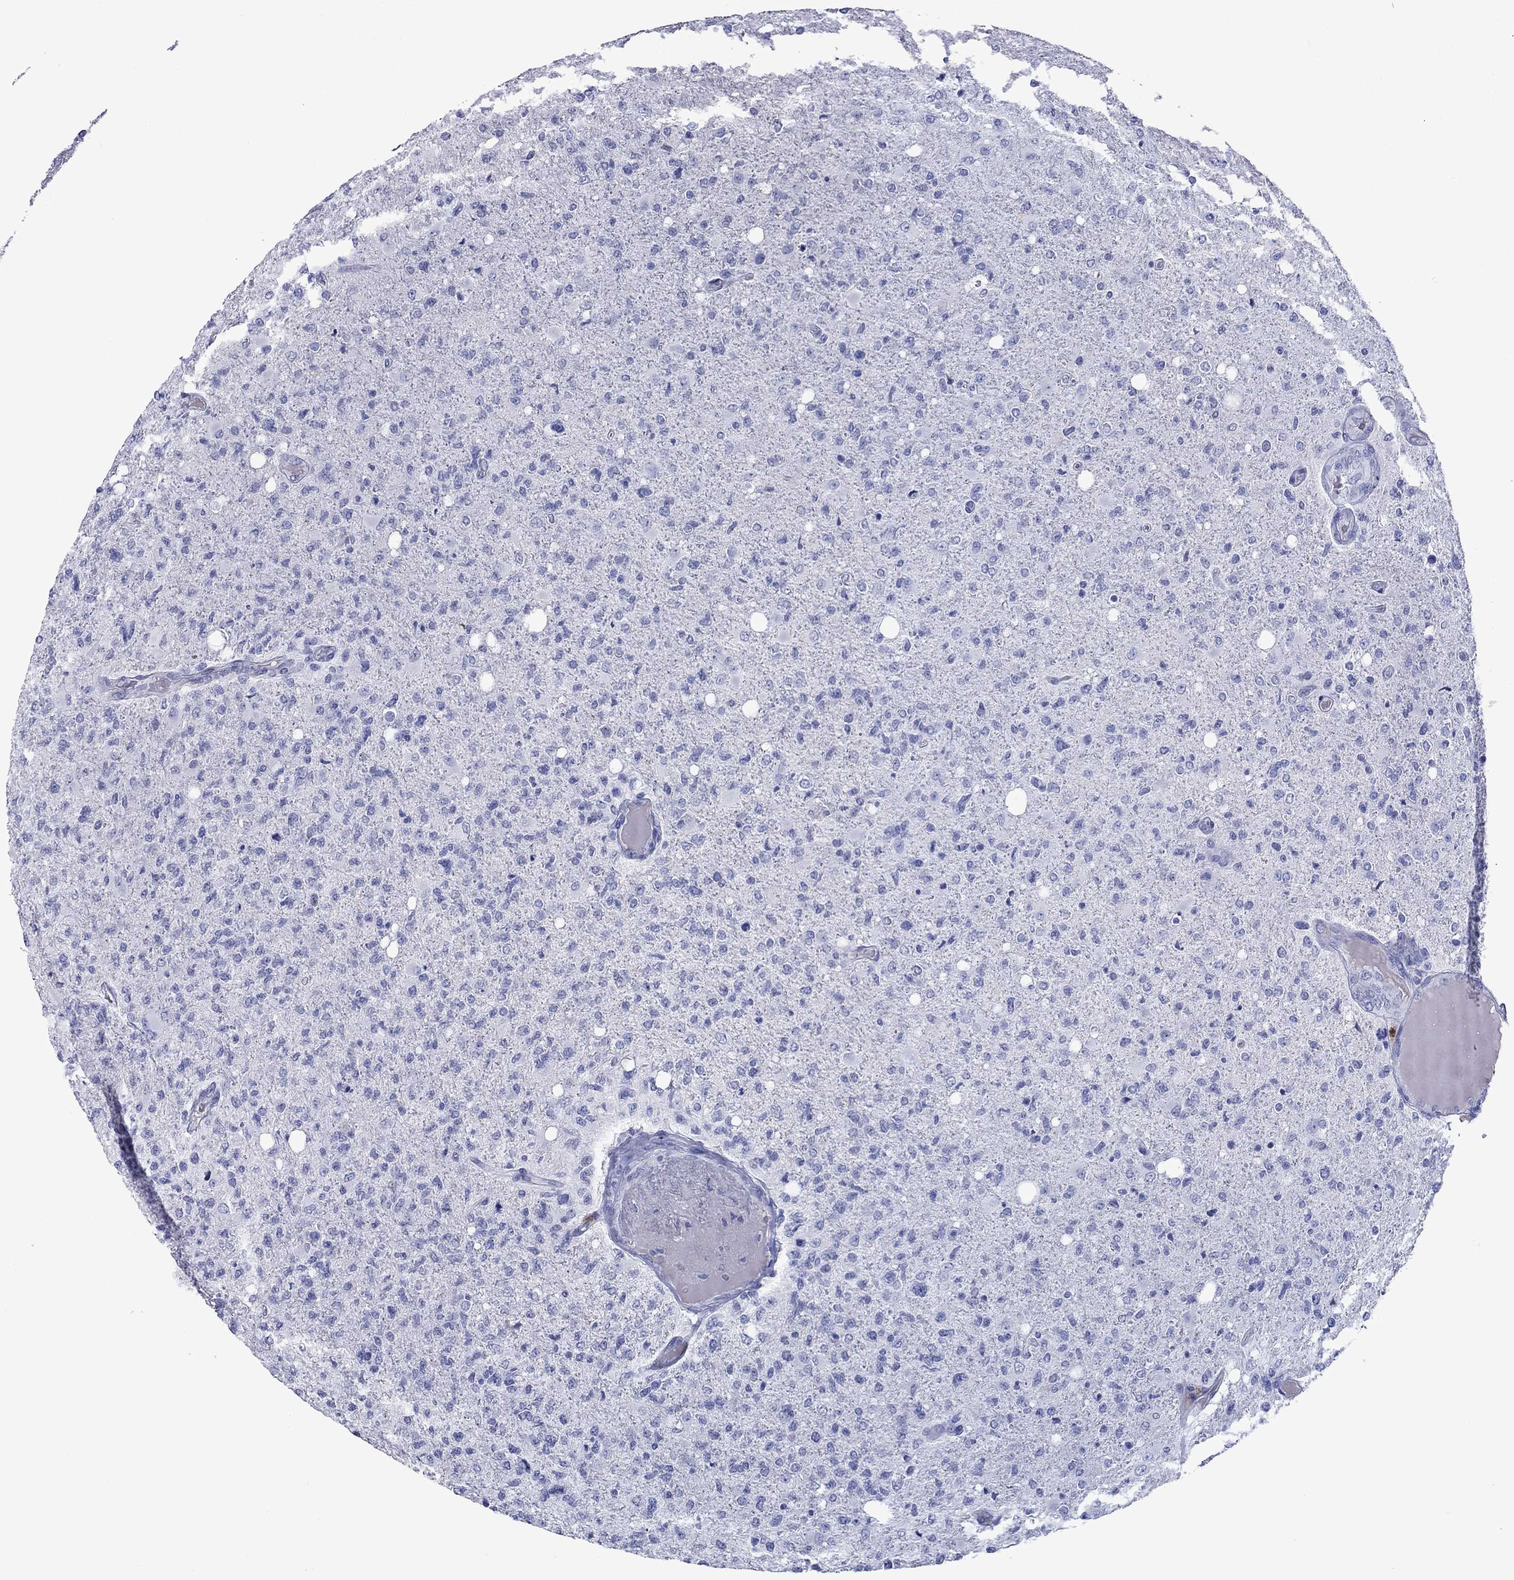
{"staining": {"intensity": "negative", "quantity": "none", "location": "none"}, "tissue": "glioma", "cell_type": "Tumor cells", "image_type": "cancer", "snomed": [{"axis": "morphology", "description": "Glioma, malignant, High grade"}, {"axis": "topography", "description": "Cerebral cortex"}], "caption": "Glioma stained for a protein using immunohistochemistry displays no positivity tumor cells.", "gene": "PIWIL1", "patient": {"sex": "male", "age": 70}}